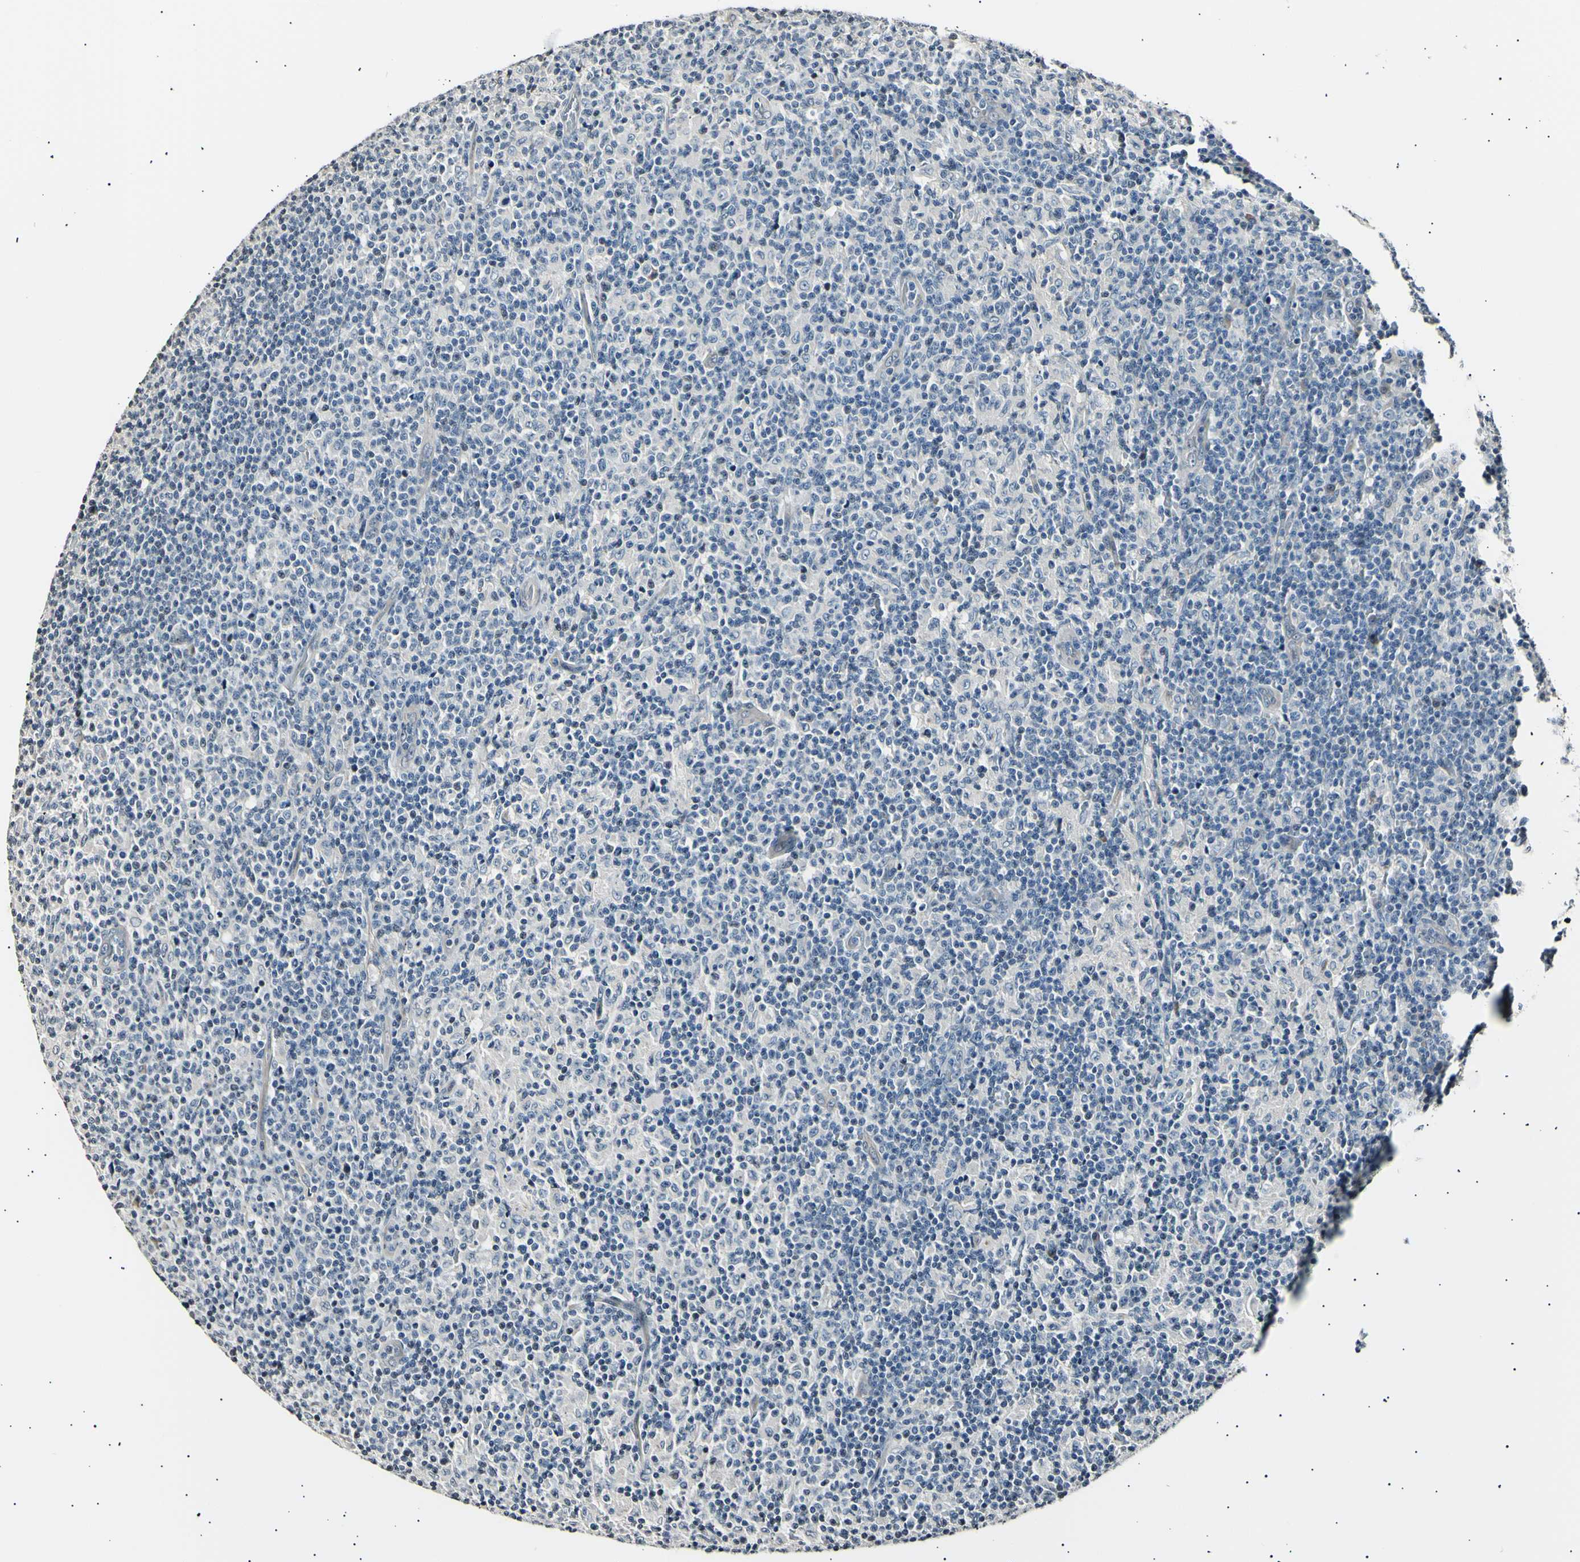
{"staining": {"intensity": "negative", "quantity": "none", "location": "none"}, "tissue": "lymph node", "cell_type": "Germinal center cells", "image_type": "normal", "snomed": [{"axis": "morphology", "description": "Normal tissue, NOS"}, {"axis": "morphology", "description": "Inflammation, NOS"}, {"axis": "topography", "description": "Lymph node"}], "caption": "The immunohistochemistry (IHC) photomicrograph has no significant staining in germinal center cells of lymph node. The staining is performed using DAB (3,3'-diaminobenzidine) brown chromogen with nuclei counter-stained in using hematoxylin.", "gene": "AK1", "patient": {"sex": "male", "age": 55}}